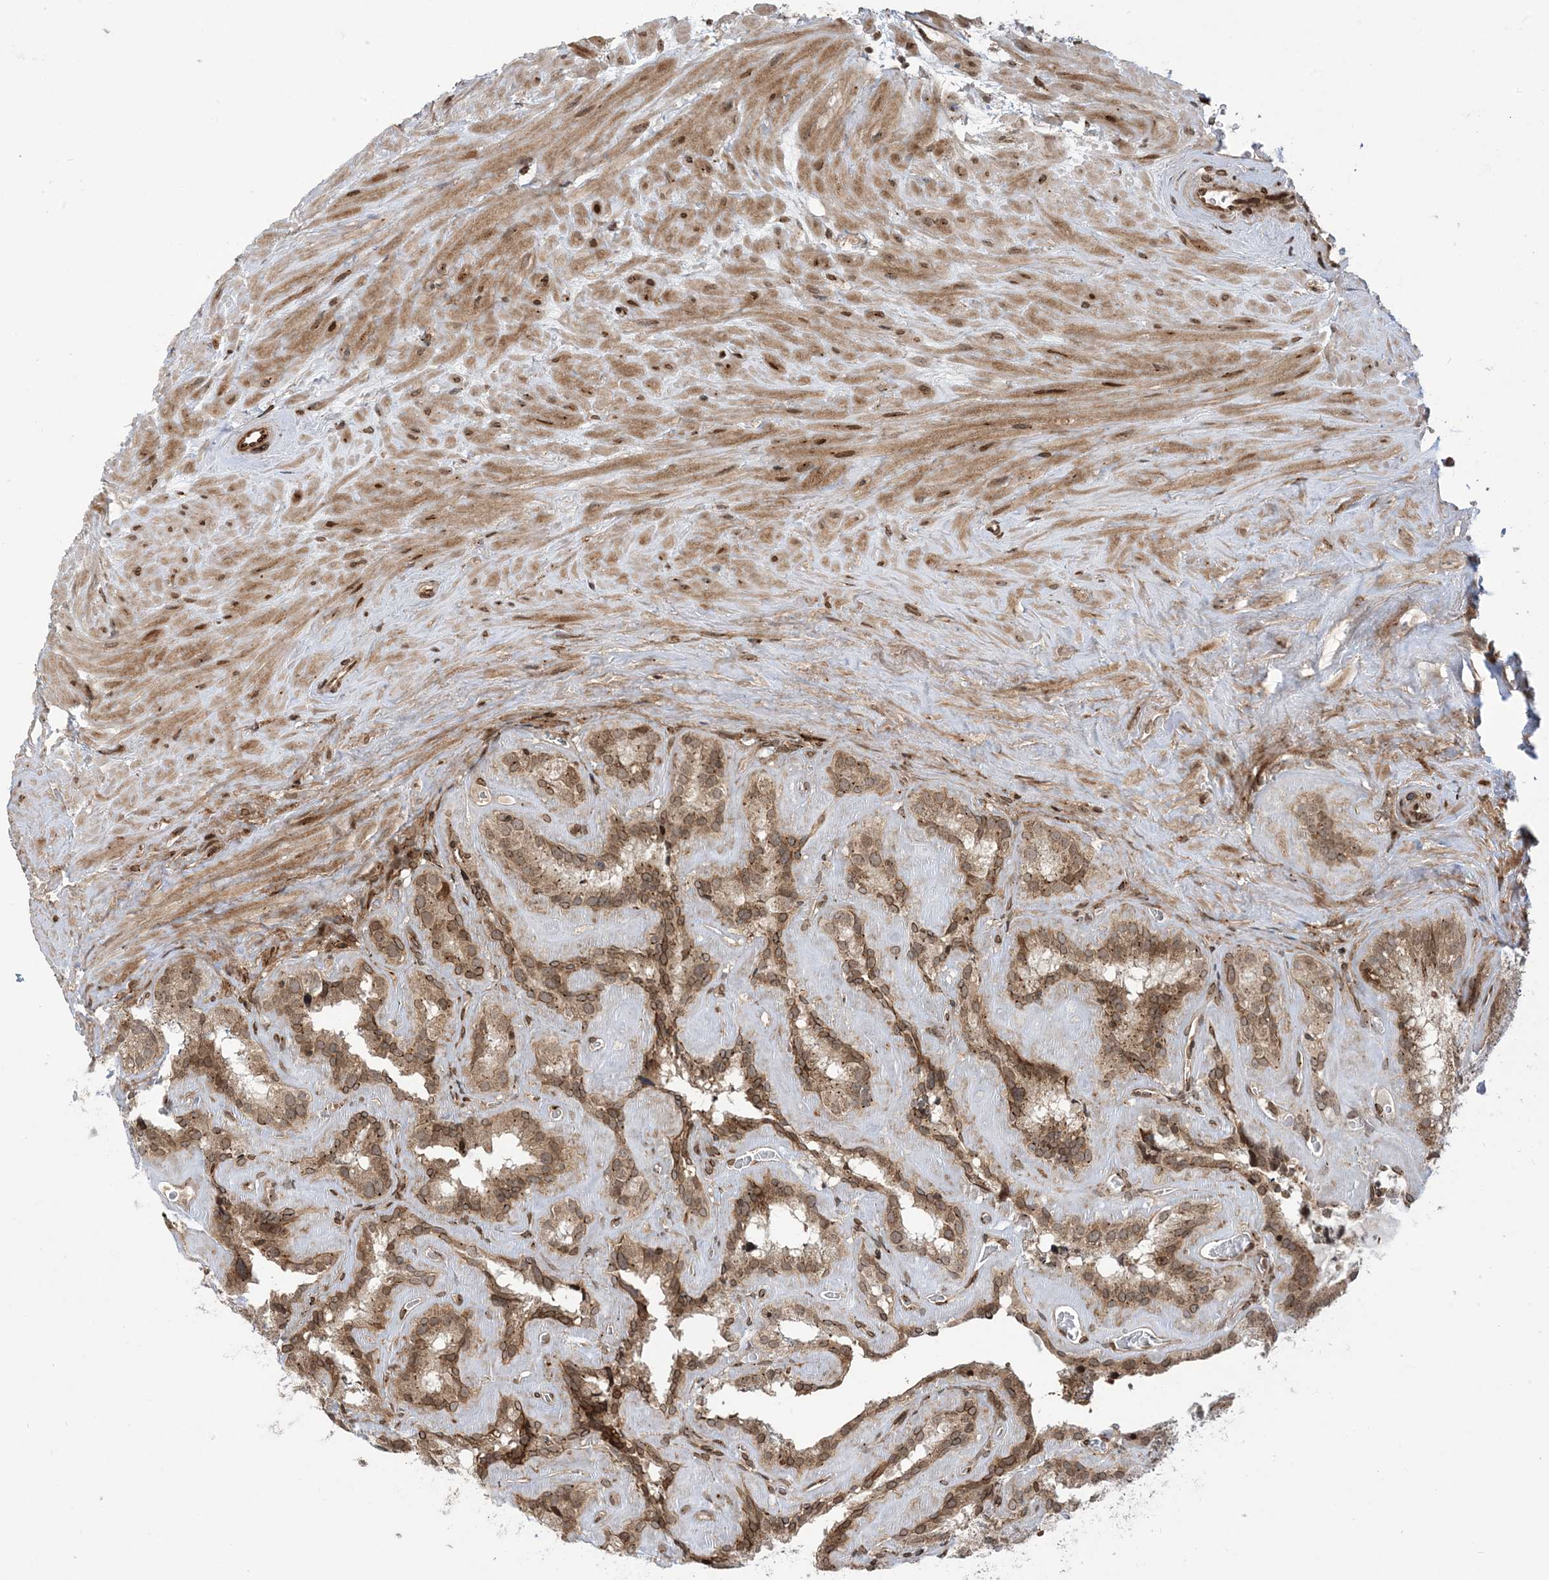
{"staining": {"intensity": "strong", "quantity": ">75%", "location": "cytoplasmic/membranous"}, "tissue": "seminal vesicle", "cell_type": "Glandular cells", "image_type": "normal", "snomed": [{"axis": "morphology", "description": "Normal tissue, NOS"}, {"axis": "topography", "description": "Prostate"}, {"axis": "topography", "description": "Seminal veicle"}], "caption": "Immunohistochemistry (IHC) of unremarkable seminal vesicle reveals high levels of strong cytoplasmic/membranous expression in about >75% of glandular cells.", "gene": "CASP4", "patient": {"sex": "male", "age": 59}}